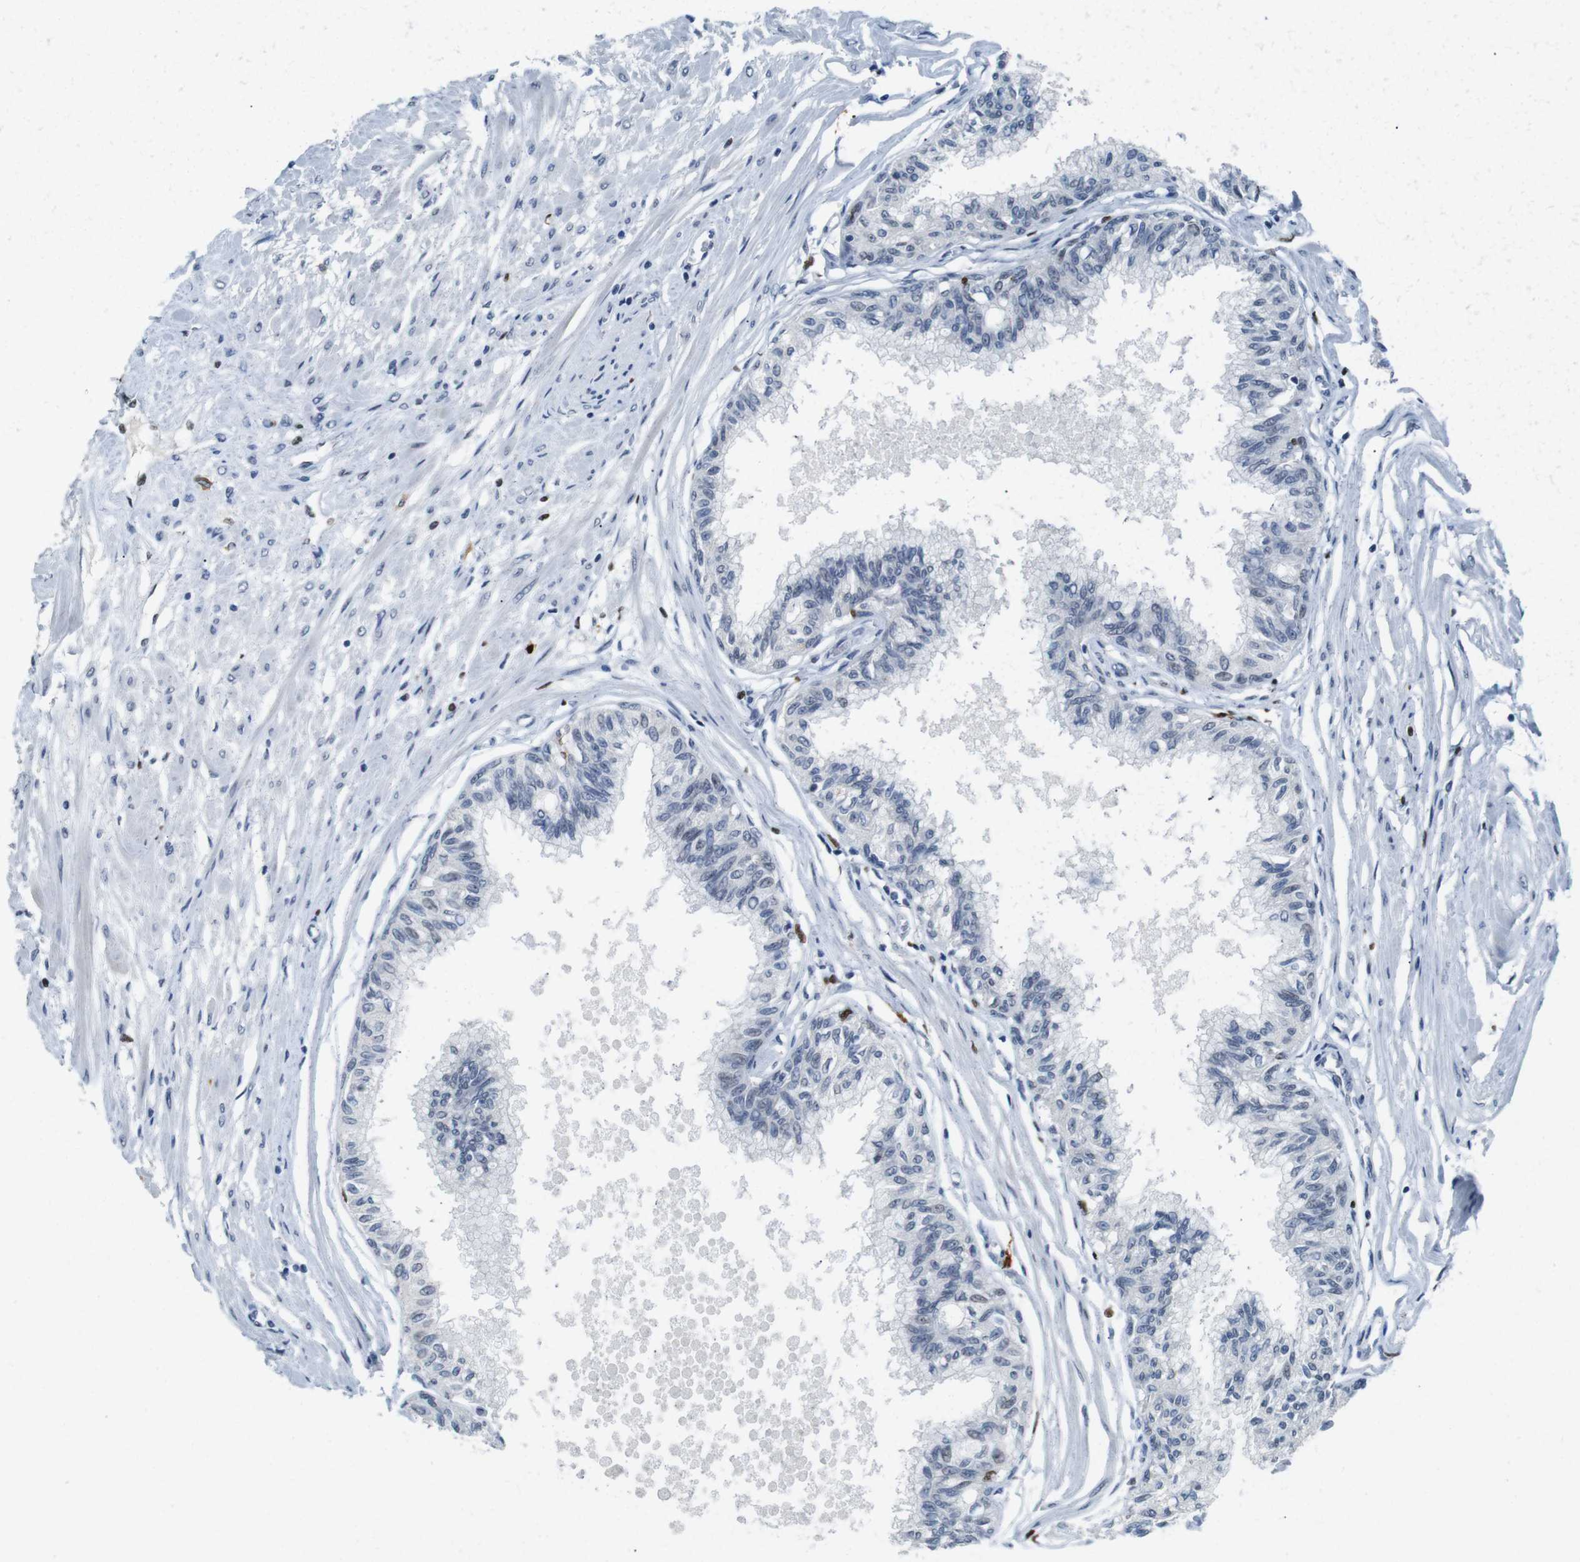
{"staining": {"intensity": "negative", "quantity": "none", "location": "none"}, "tissue": "prostate", "cell_type": "Glandular cells", "image_type": "normal", "snomed": [{"axis": "morphology", "description": "Normal tissue, NOS"}, {"axis": "topography", "description": "Prostate"}, {"axis": "topography", "description": "Seminal veicle"}], "caption": "Immunohistochemistry image of normal prostate: human prostate stained with DAB (3,3'-diaminobenzidine) reveals no significant protein expression in glandular cells.", "gene": "IRF8", "patient": {"sex": "male", "age": 60}}